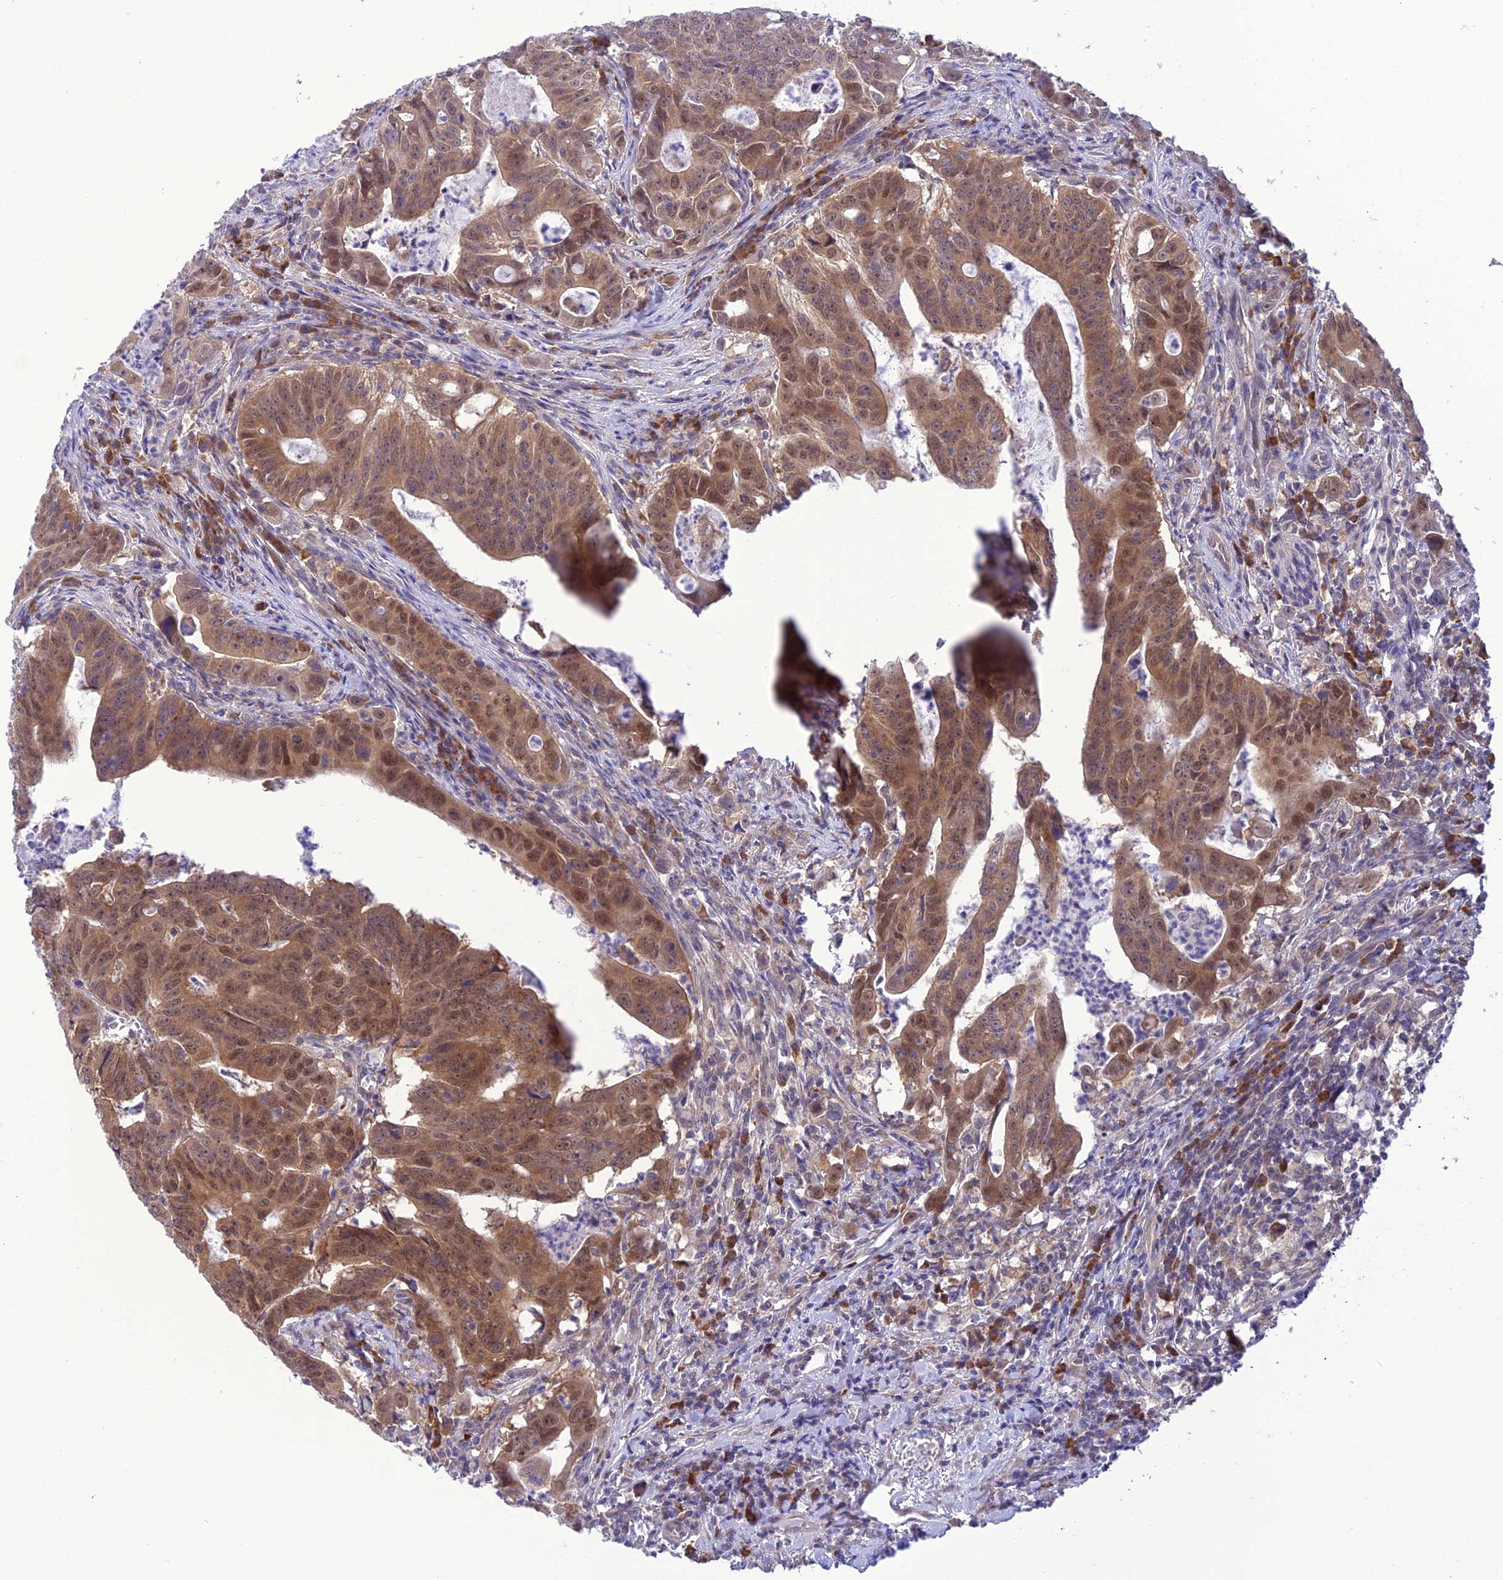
{"staining": {"intensity": "moderate", "quantity": ">75%", "location": "cytoplasmic/membranous,nuclear"}, "tissue": "colorectal cancer", "cell_type": "Tumor cells", "image_type": "cancer", "snomed": [{"axis": "morphology", "description": "Adenocarcinoma, NOS"}, {"axis": "topography", "description": "Rectum"}], "caption": "Adenocarcinoma (colorectal) was stained to show a protein in brown. There is medium levels of moderate cytoplasmic/membranous and nuclear staining in about >75% of tumor cells.", "gene": "RNF126", "patient": {"sex": "male", "age": 69}}